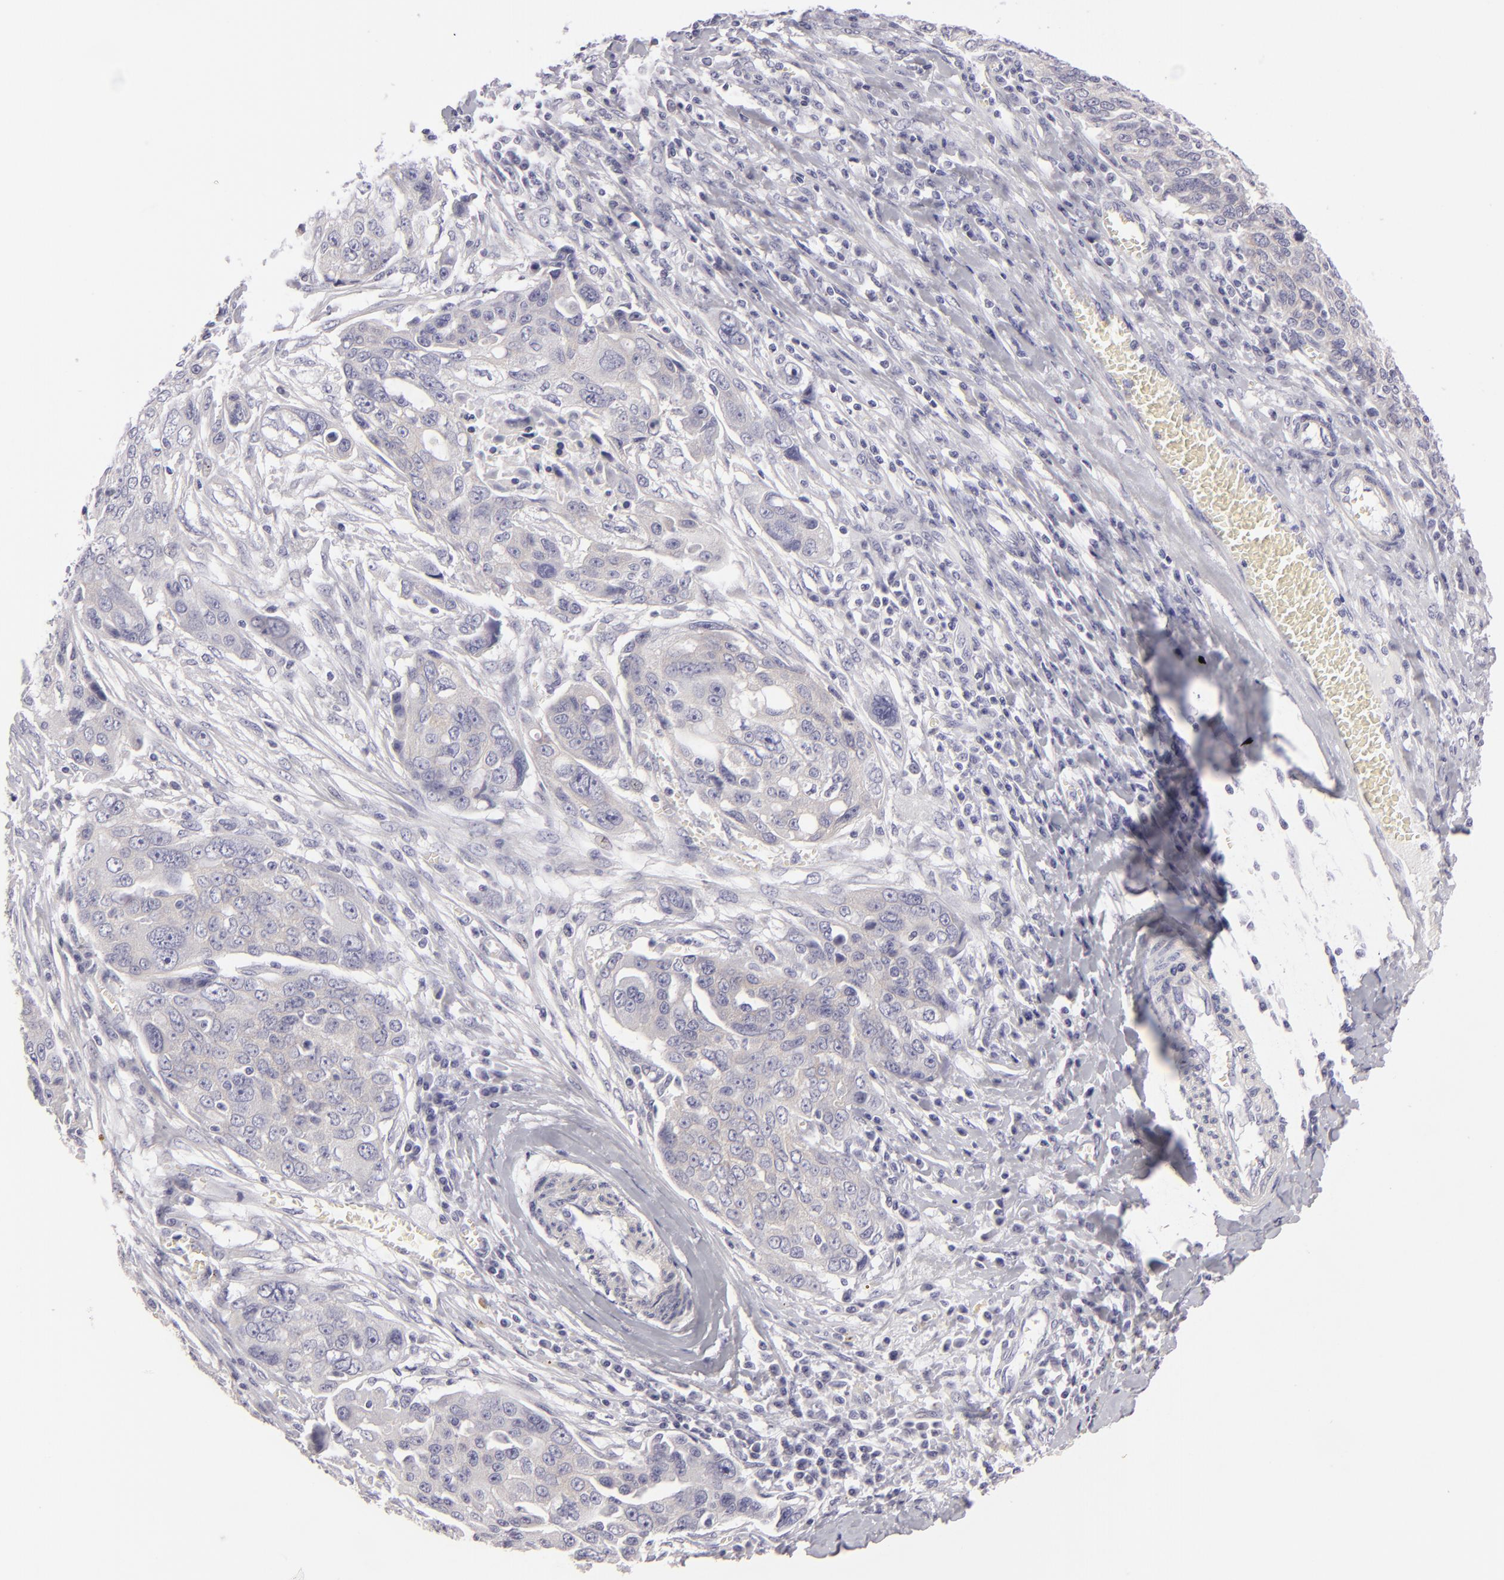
{"staining": {"intensity": "negative", "quantity": "none", "location": "none"}, "tissue": "ovarian cancer", "cell_type": "Tumor cells", "image_type": "cancer", "snomed": [{"axis": "morphology", "description": "Carcinoma, endometroid"}, {"axis": "topography", "description": "Ovary"}], "caption": "High power microscopy photomicrograph of an immunohistochemistry (IHC) histopathology image of ovarian cancer, revealing no significant positivity in tumor cells.", "gene": "DLG4", "patient": {"sex": "female", "age": 75}}